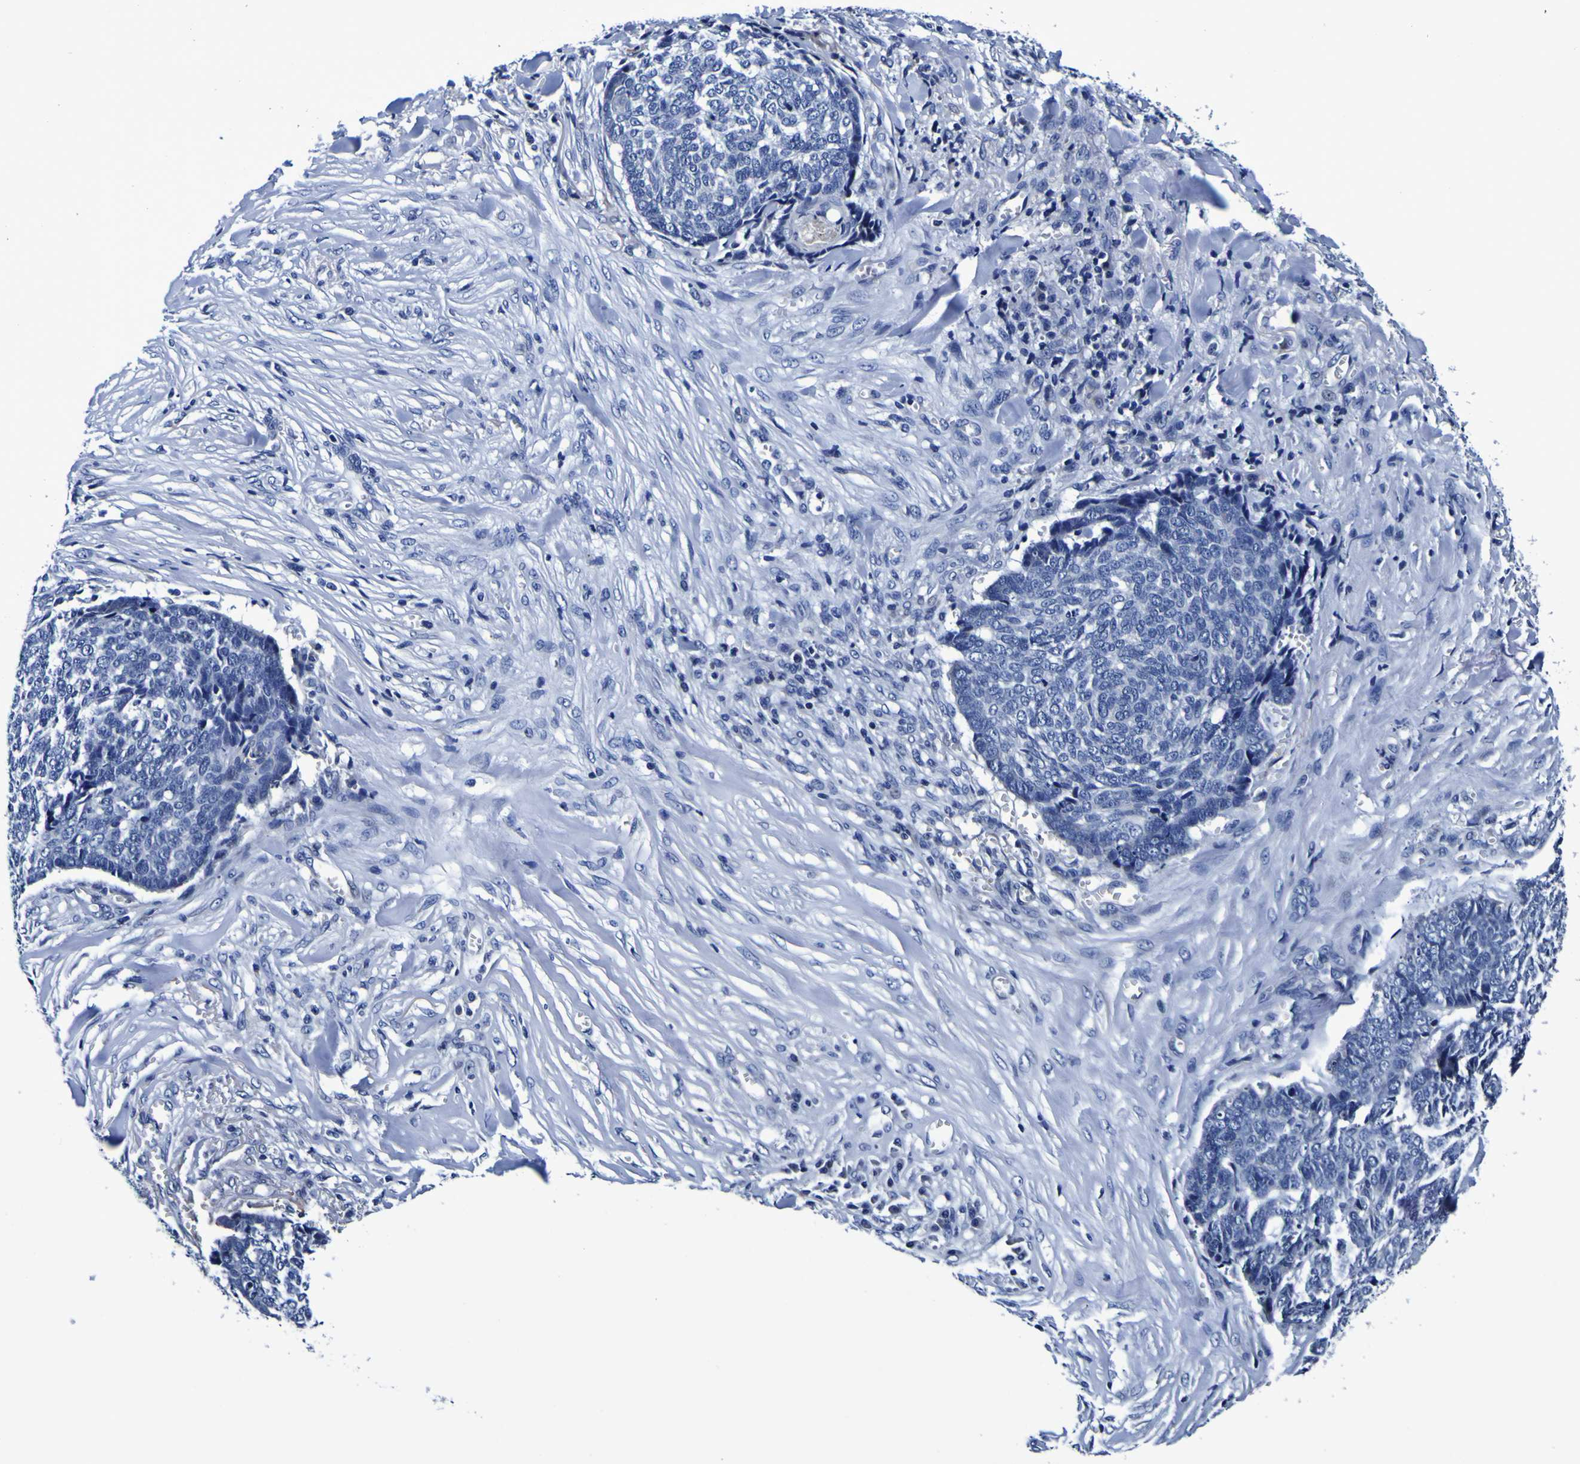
{"staining": {"intensity": "negative", "quantity": "none", "location": "none"}, "tissue": "skin cancer", "cell_type": "Tumor cells", "image_type": "cancer", "snomed": [{"axis": "morphology", "description": "Basal cell carcinoma"}, {"axis": "topography", "description": "Skin"}], "caption": "This photomicrograph is of skin basal cell carcinoma stained with immunohistochemistry (IHC) to label a protein in brown with the nuclei are counter-stained blue. There is no positivity in tumor cells.", "gene": "PDLIM4", "patient": {"sex": "male", "age": 84}}